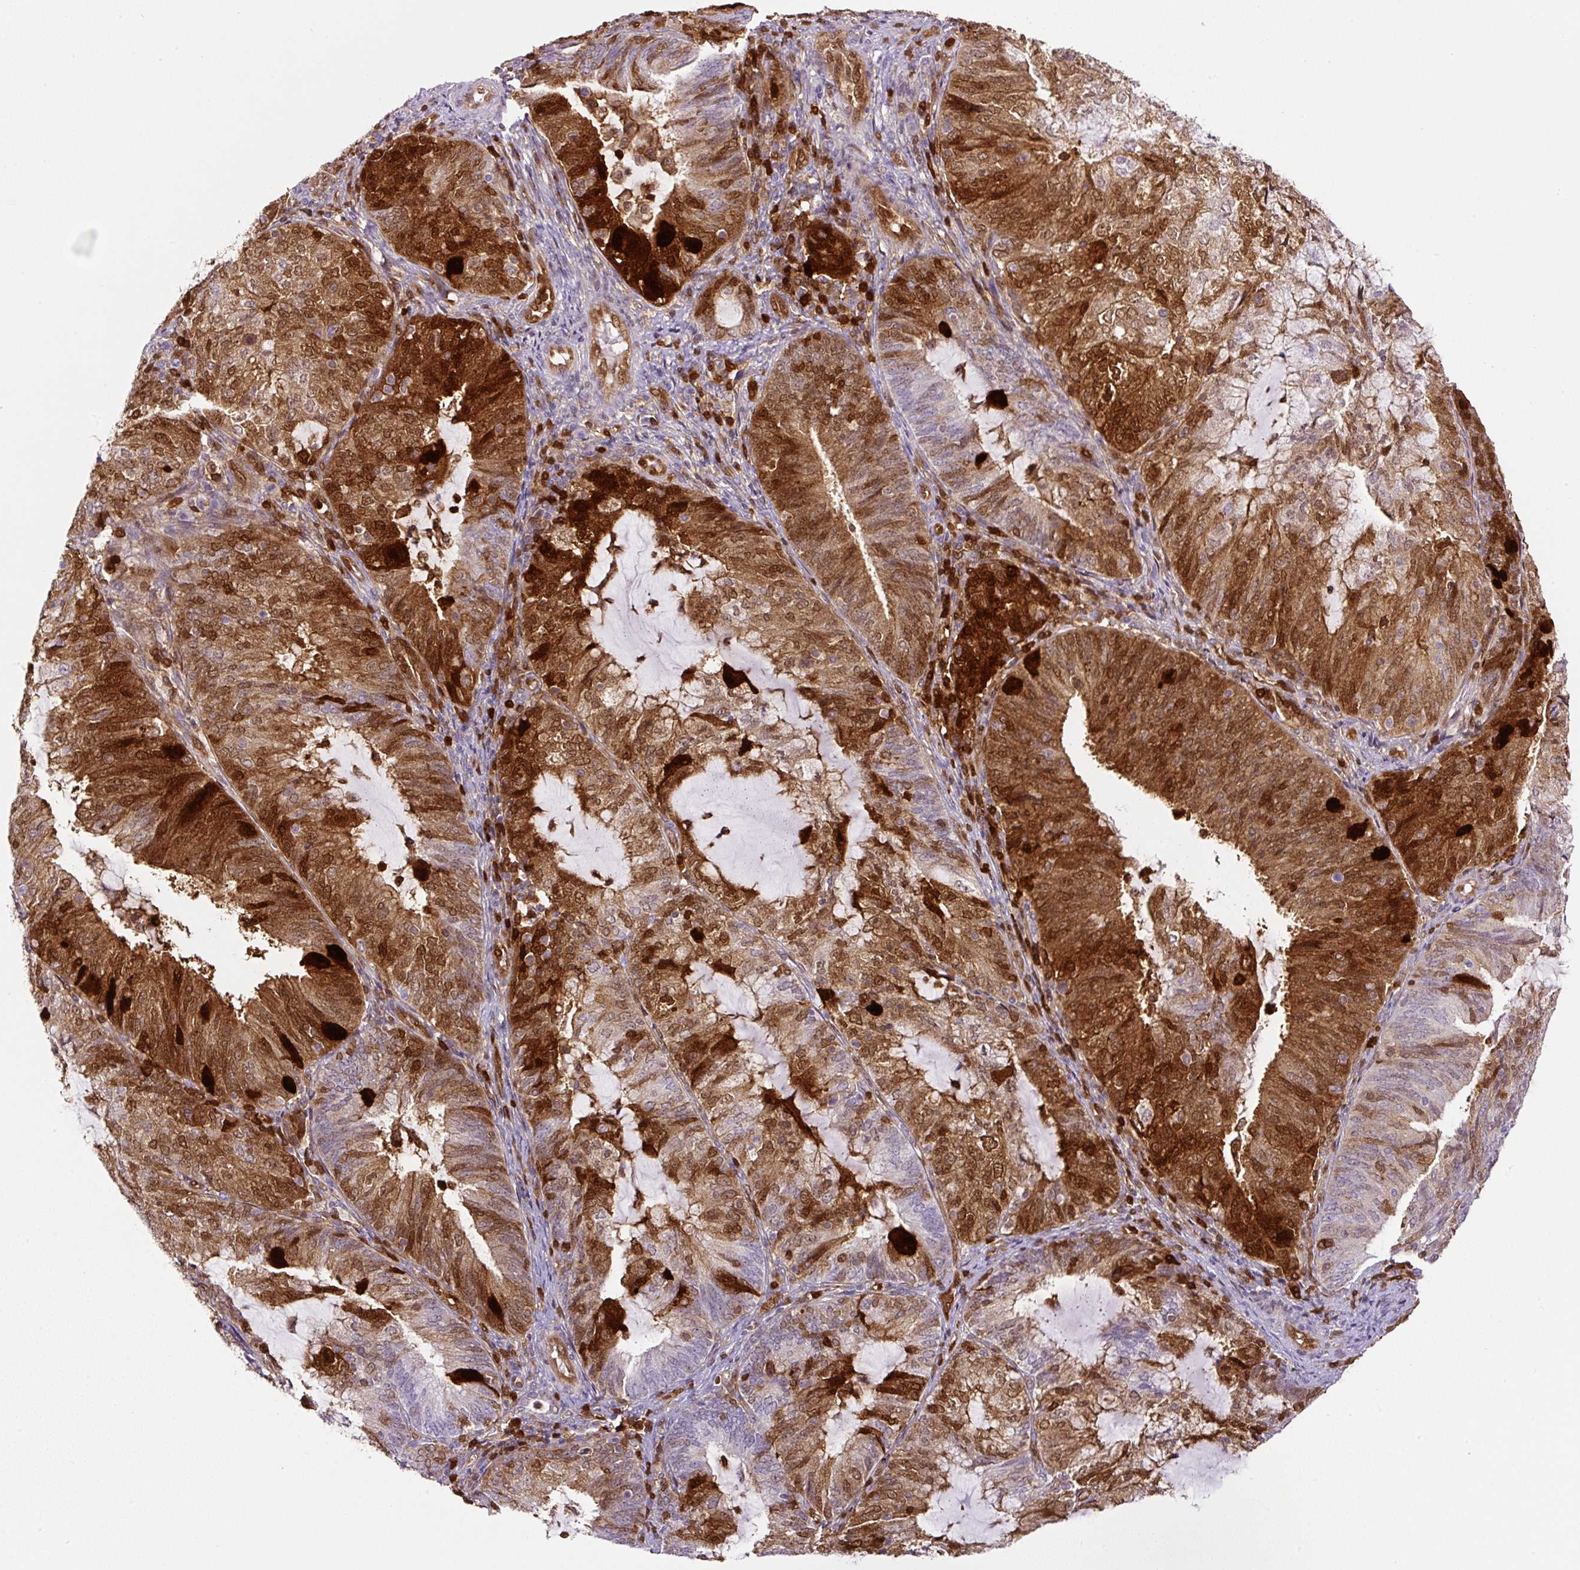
{"staining": {"intensity": "strong", "quantity": "25%-75%", "location": "cytoplasmic/membranous,nuclear"}, "tissue": "endometrial cancer", "cell_type": "Tumor cells", "image_type": "cancer", "snomed": [{"axis": "morphology", "description": "Adenocarcinoma, NOS"}, {"axis": "topography", "description": "Endometrium"}], "caption": "Protein analysis of endometrial cancer (adenocarcinoma) tissue reveals strong cytoplasmic/membranous and nuclear staining in approximately 25%-75% of tumor cells.", "gene": "ANXA1", "patient": {"sex": "female", "age": 81}}